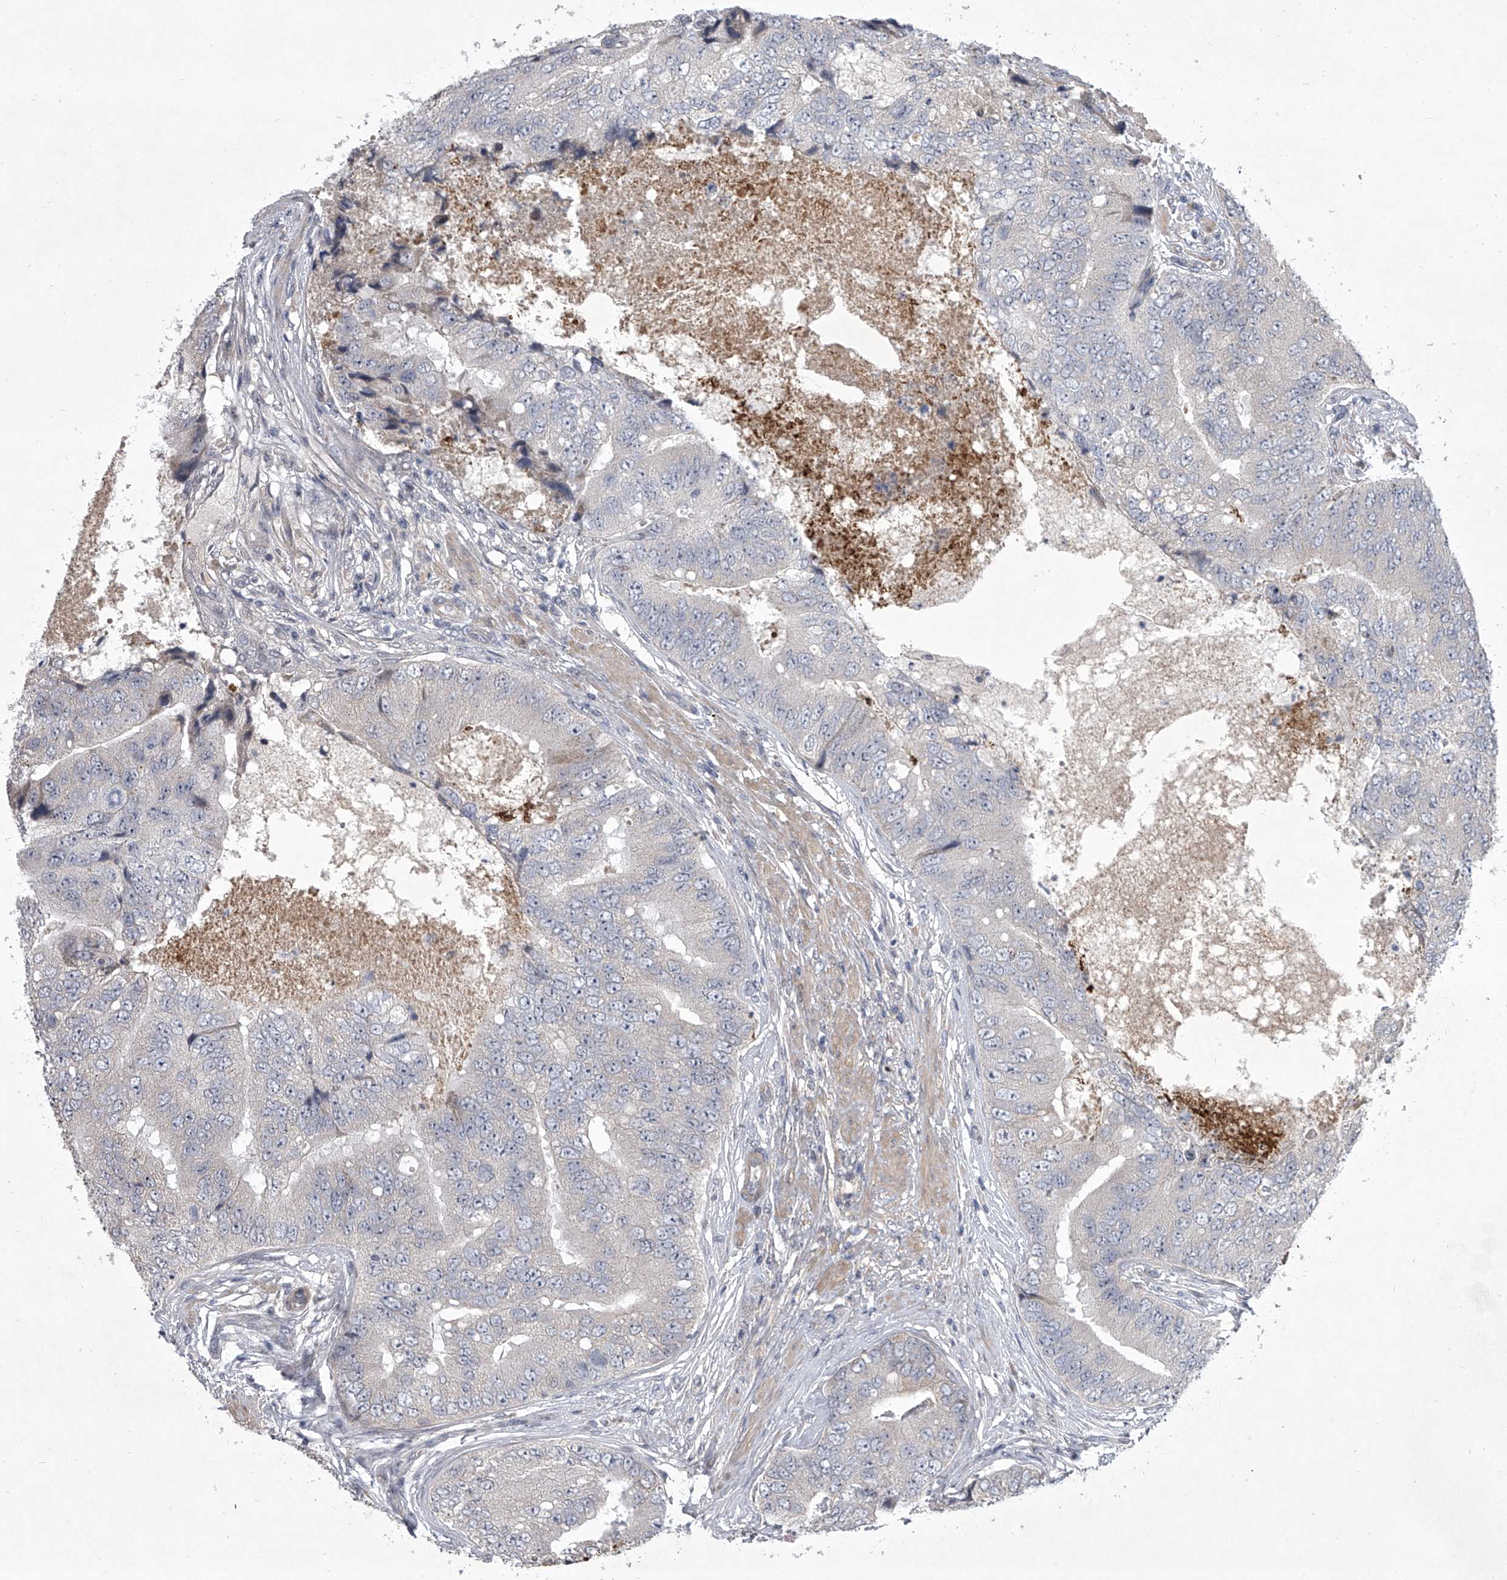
{"staining": {"intensity": "negative", "quantity": "none", "location": "none"}, "tissue": "prostate cancer", "cell_type": "Tumor cells", "image_type": "cancer", "snomed": [{"axis": "morphology", "description": "Adenocarcinoma, High grade"}, {"axis": "topography", "description": "Prostate"}], "caption": "This image is of prostate high-grade adenocarcinoma stained with immunohistochemistry (IHC) to label a protein in brown with the nuclei are counter-stained blue. There is no staining in tumor cells.", "gene": "HEATR6", "patient": {"sex": "male", "age": 70}}